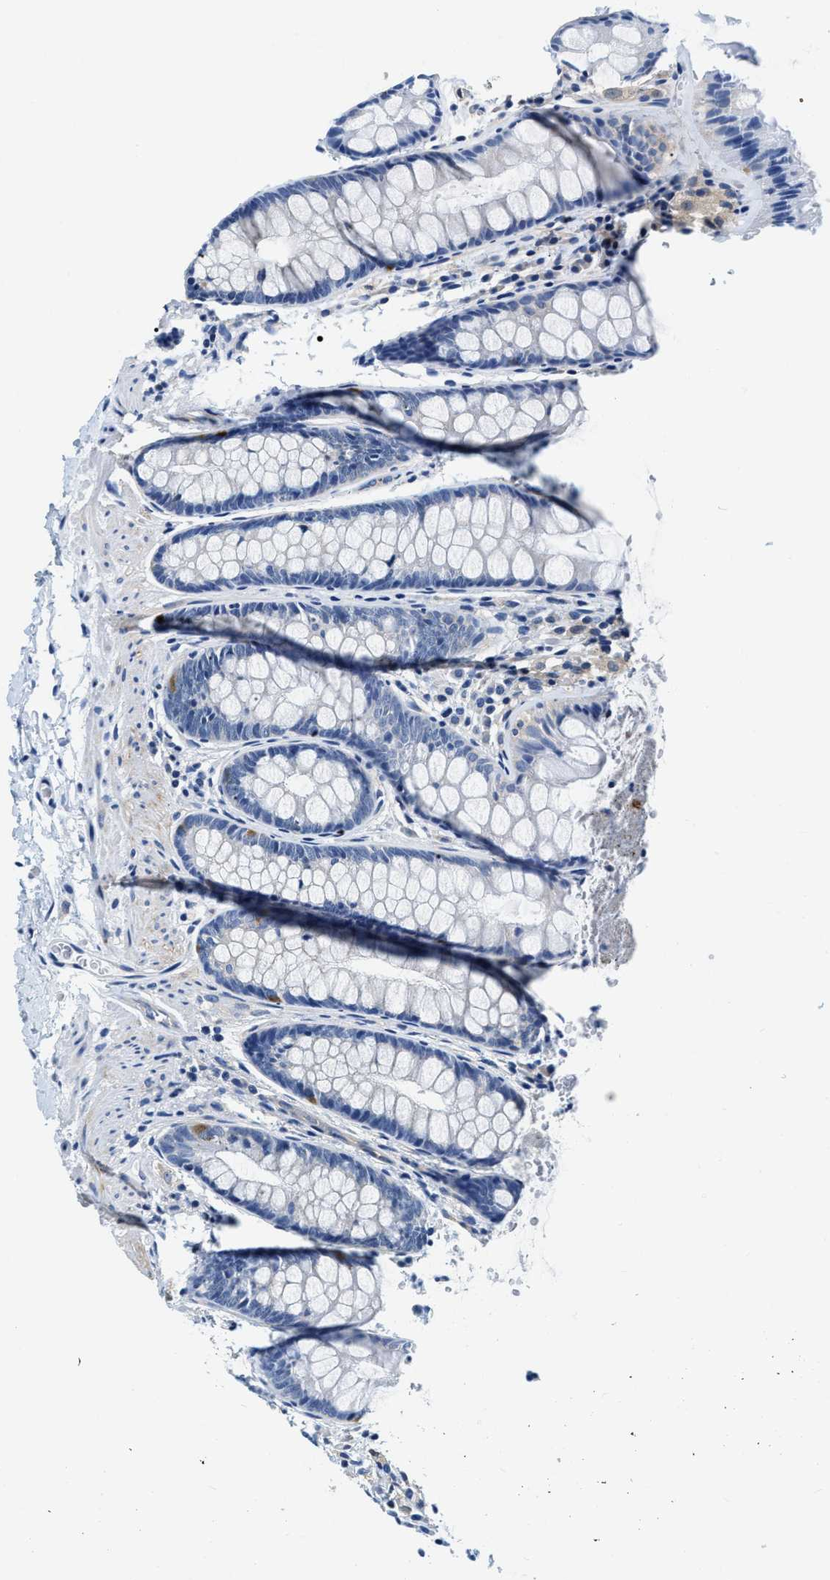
{"staining": {"intensity": "negative", "quantity": "none", "location": "none"}, "tissue": "colon", "cell_type": "Endothelial cells", "image_type": "normal", "snomed": [{"axis": "morphology", "description": "Normal tissue, NOS"}, {"axis": "topography", "description": "Colon"}], "caption": "Human colon stained for a protein using immunohistochemistry (IHC) exhibits no positivity in endothelial cells.", "gene": "EIF2AK2", "patient": {"sex": "female", "age": 56}}